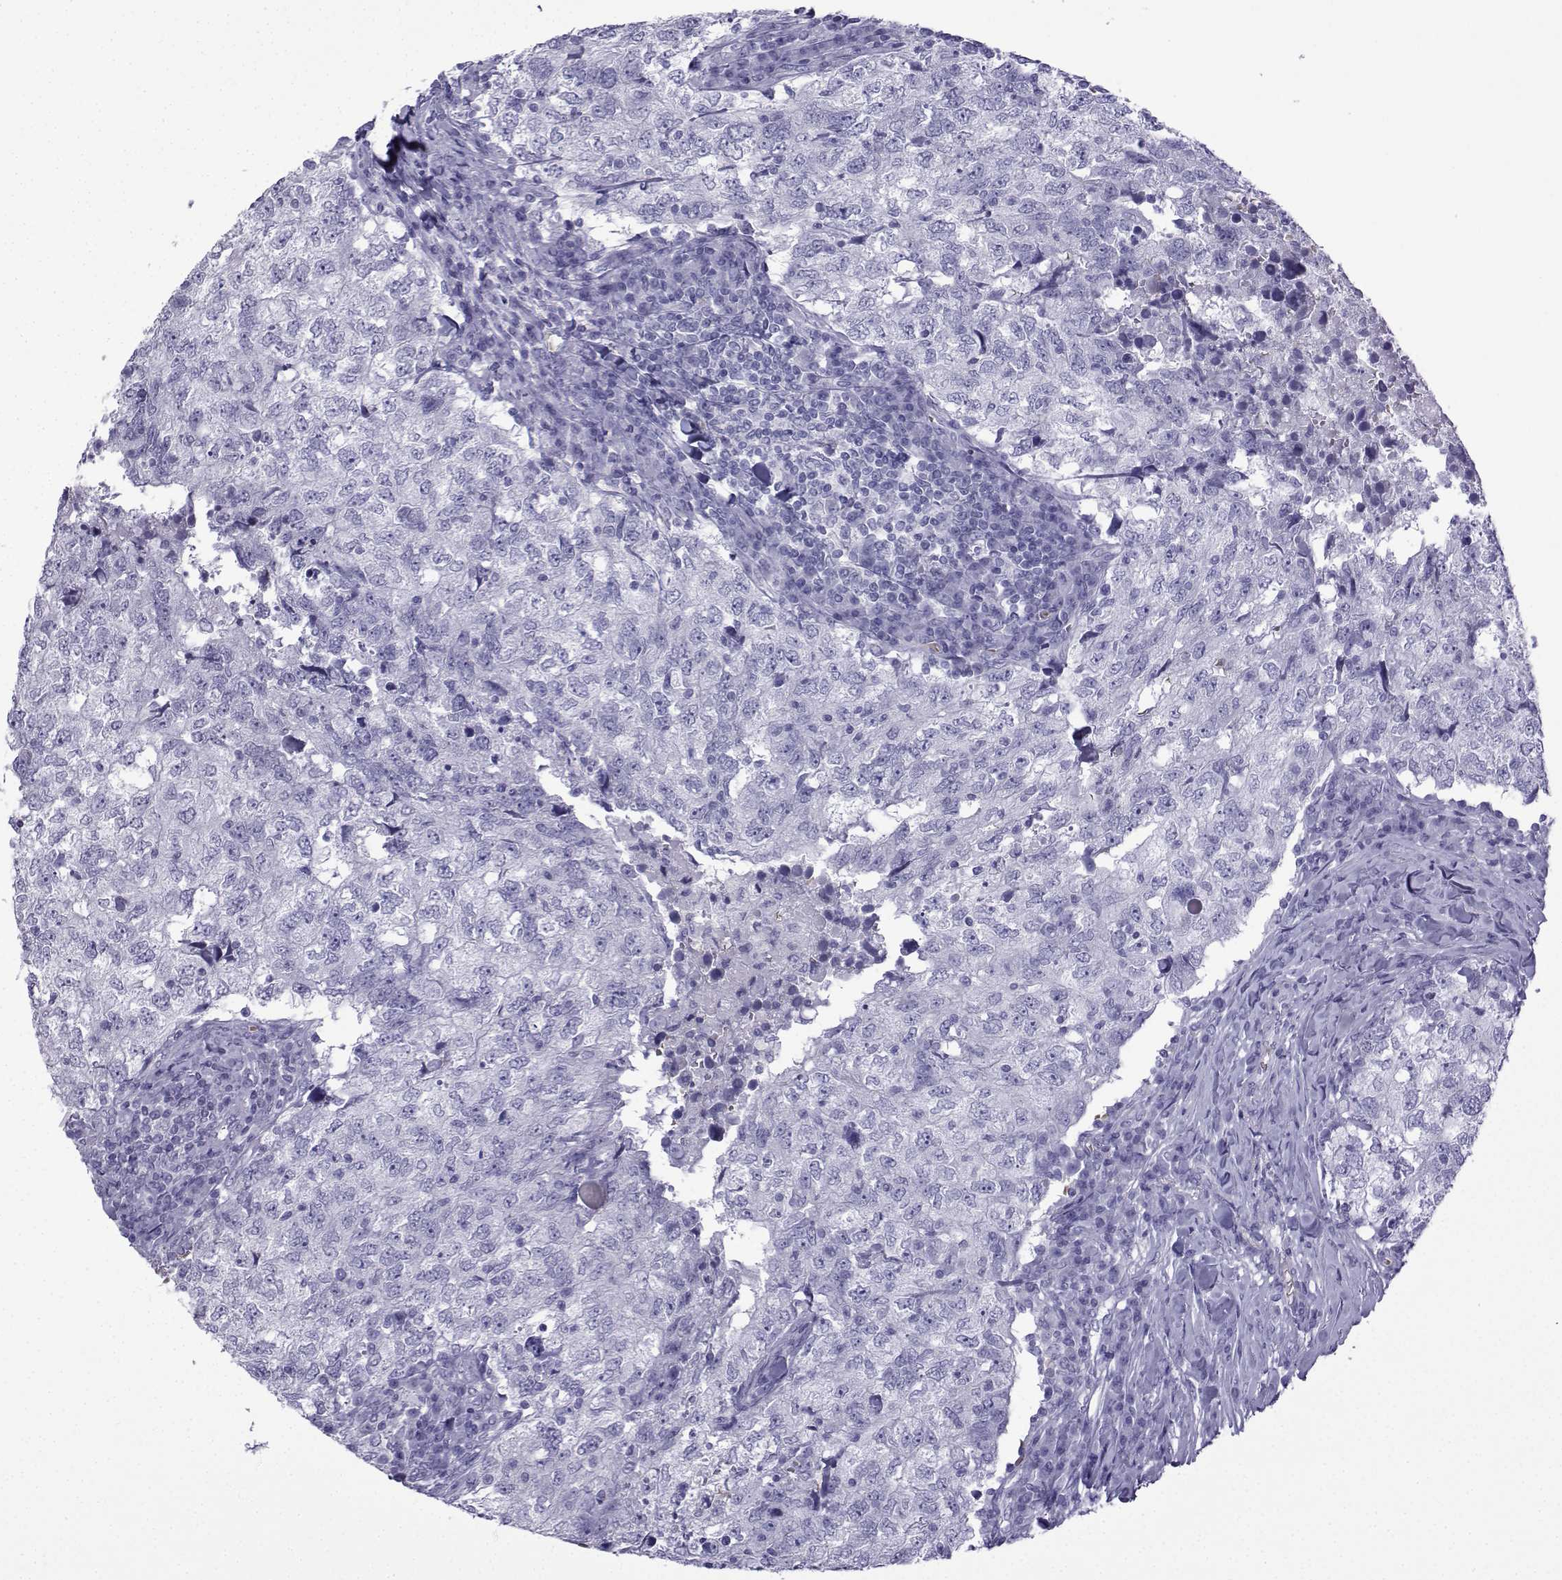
{"staining": {"intensity": "negative", "quantity": "none", "location": "none"}, "tissue": "breast cancer", "cell_type": "Tumor cells", "image_type": "cancer", "snomed": [{"axis": "morphology", "description": "Duct carcinoma"}, {"axis": "topography", "description": "Breast"}], "caption": "Tumor cells show no significant expression in breast infiltrating ductal carcinoma. (DAB (3,3'-diaminobenzidine) IHC visualized using brightfield microscopy, high magnification).", "gene": "TRIM46", "patient": {"sex": "female", "age": 30}}